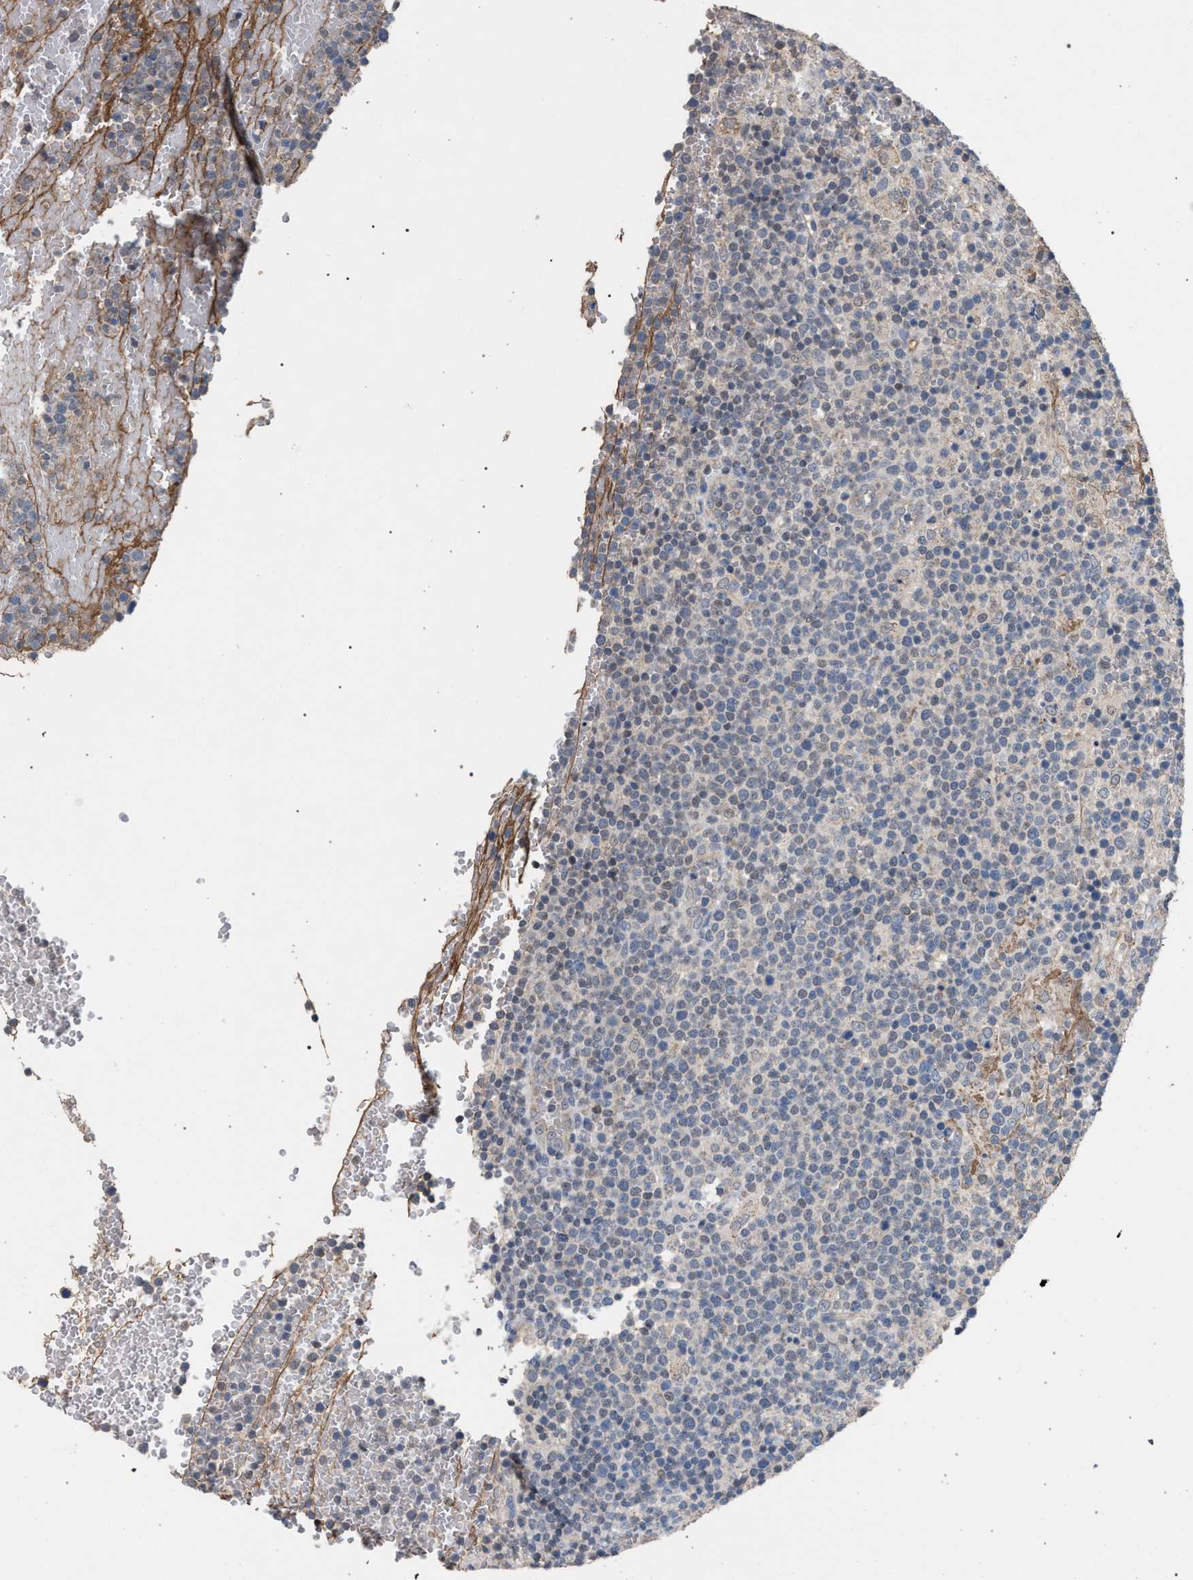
{"staining": {"intensity": "negative", "quantity": "none", "location": "none"}, "tissue": "lymphoma", "cell_type": "Tumor cells", "image_type": "cancer", "snomed": [{"axis": "morphology", "description": "Malignant lymphoma, non-Hodgkin's type, High grade"}, {"axis": "topography", "description": "Lymph node"}], "caption": "DAB immunohistochemical staining of high-grade malignant lymphoma, non-Hodgkin's type displays no significant positivity in tumor cells. The staining was performed using DAB to visualize the protein expression in brown, while the nuclei were stained in blue with hematoxylin (Magnification: 20x).", "gene": "TECPR1", "patient": {"sex": "male", "age": 61}}